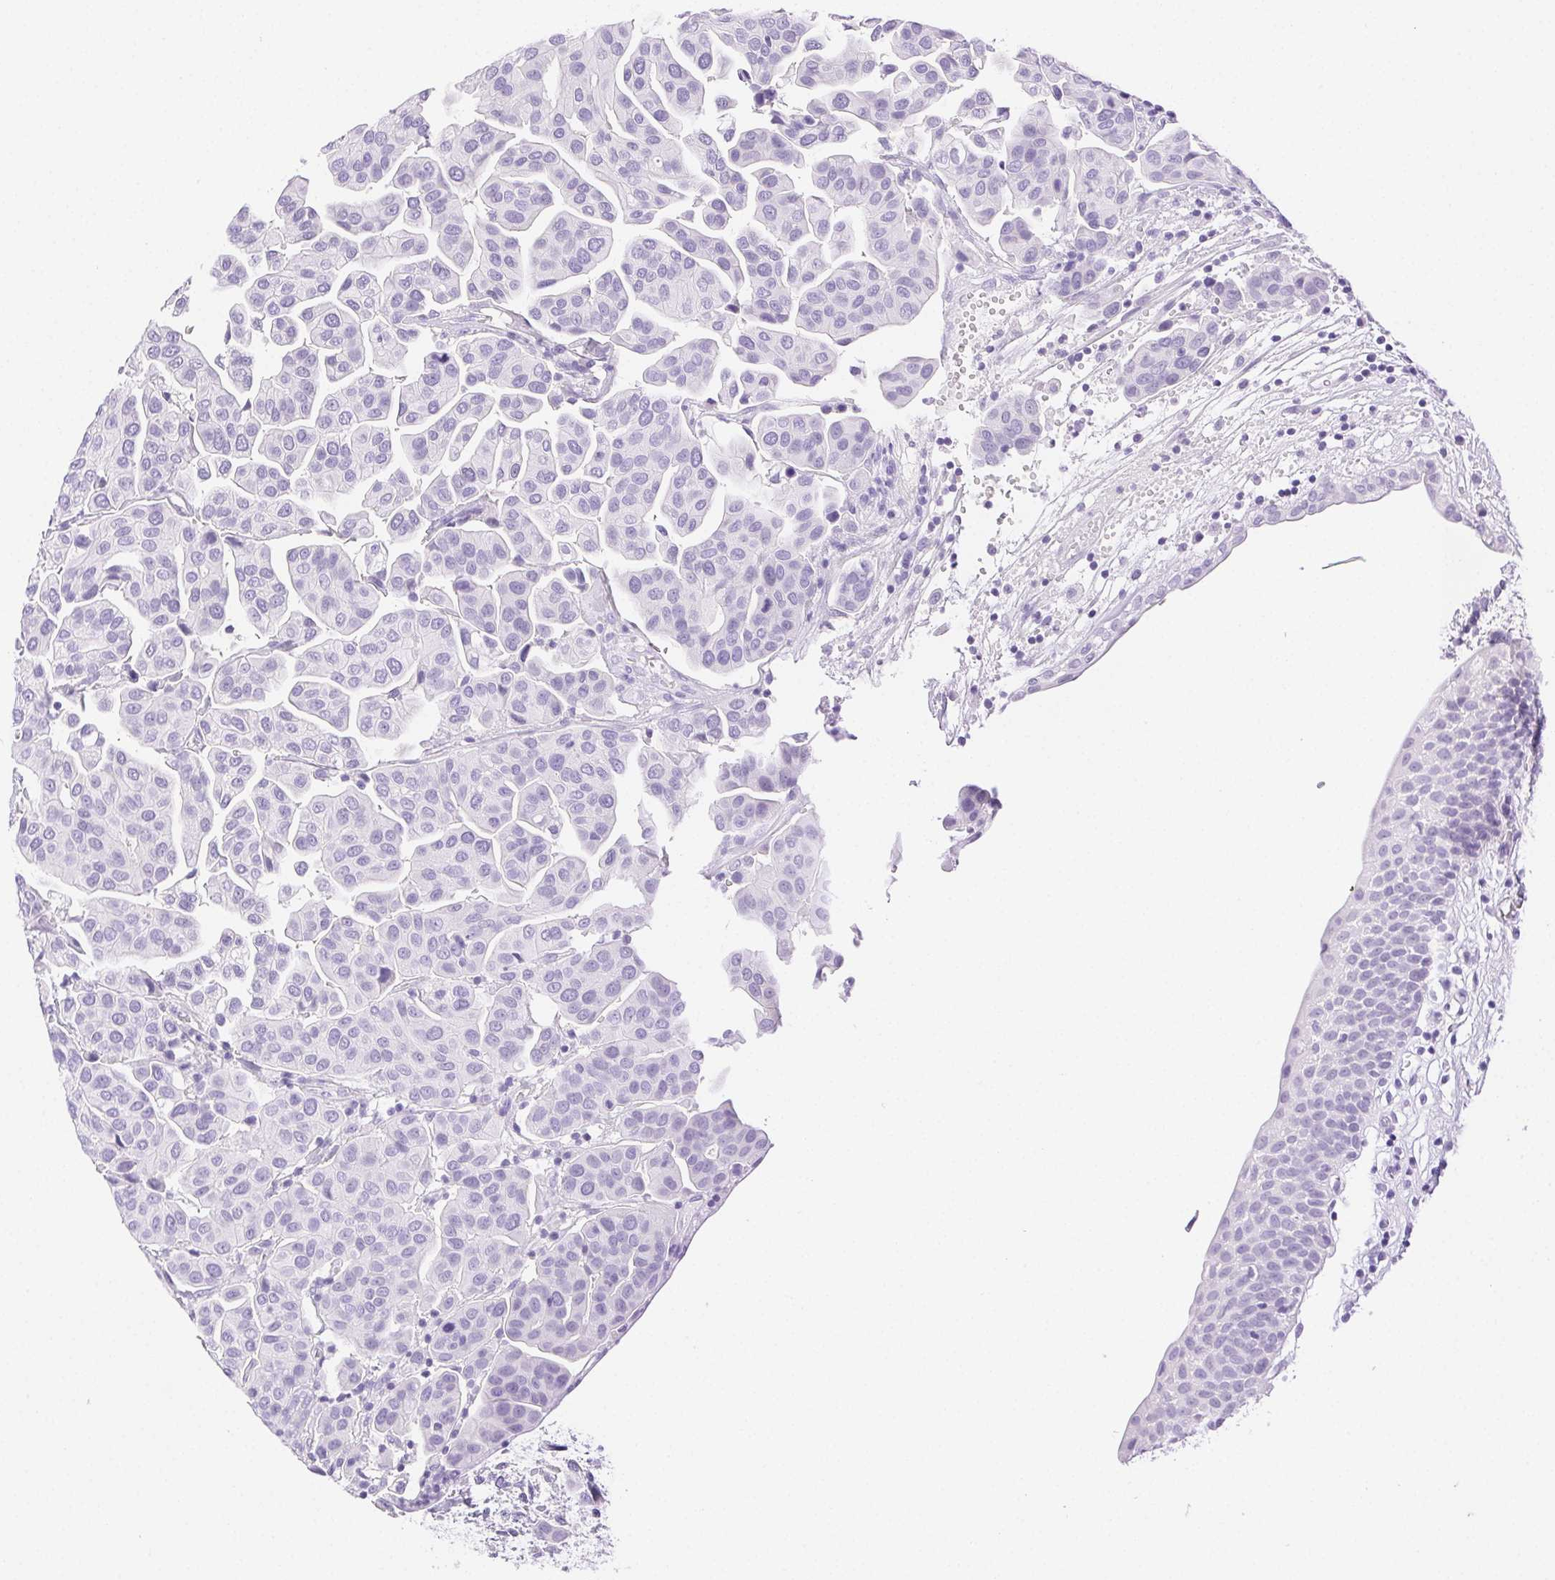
{"staining": {"intensity": "negative", "quantity": "none", "location": "none"}, "tissue": "renal cancer", "cell_type": "Tumor cells", "image_type": "cancer", "snomed": [{"axis": "morphology", "description": "Adenocarcinoma, NOS"}, {"axis": "topography", "description": "Urinary bladder"}], "caption": "Renal cancer (adenocarcinoma) was stained to show a protein in brown. There is no significant staining in tumor cells.", "gene": "SPACA4", "patient": {"sex": "male", "age": 61}}